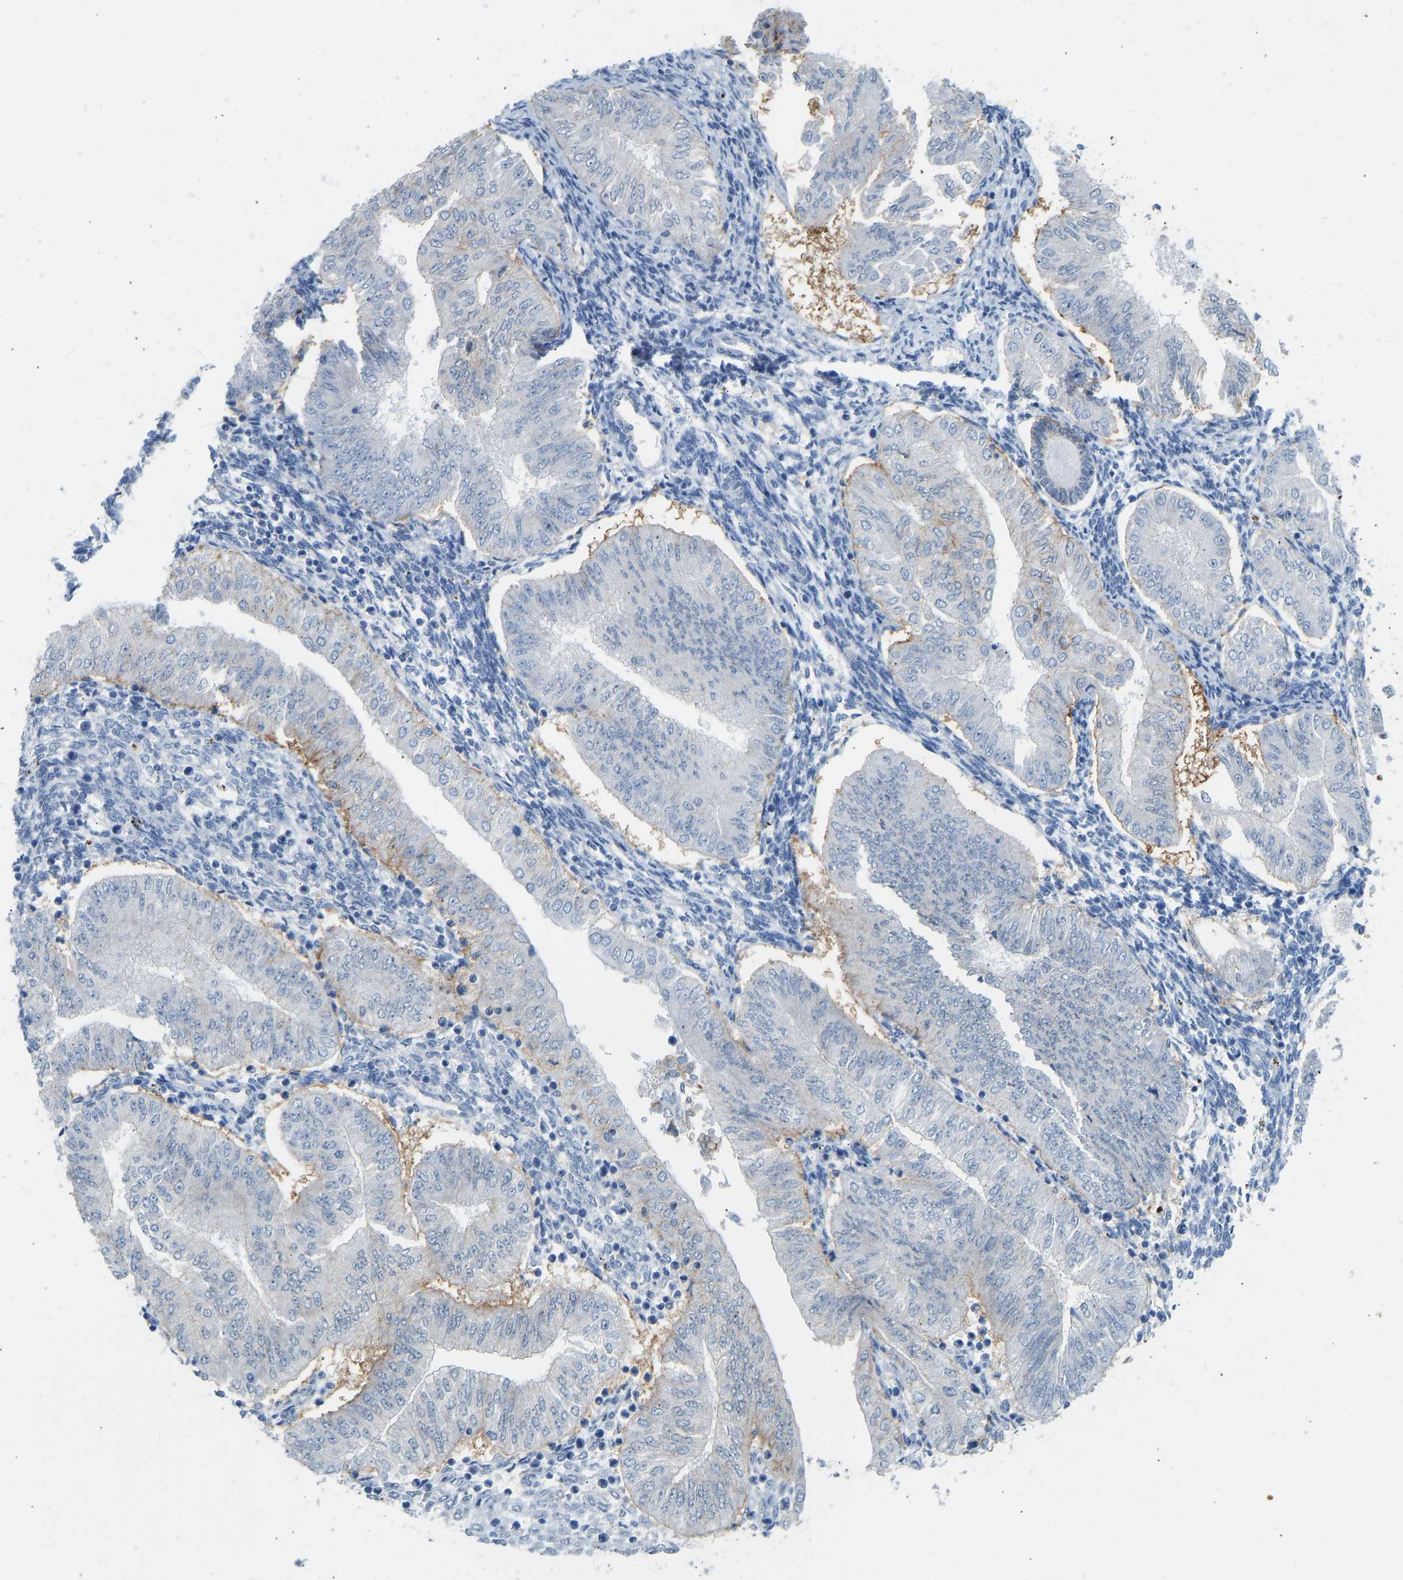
{"staining": {"intensity": "negative", "quantity": "none", "location": "none"}, "tissue": "endometrial cancer", "cell_type": "Tumor cells", "image_type": "cancer", "snomed": [{"axis": "morphology", "description": "Normal tissue, NOS"}, {"axis": "morphology", "description": "Adenocarcinoma, NOS"}, {"axis": "topography", "description": "Endometrium"}], "caption": "Photomicrograph shows no significant protein expression in tumor cells of endometrial cancer (adenocarcinoma).", "gene": "ATP1A1", "patient": {"sex": "female", "age": 53}}